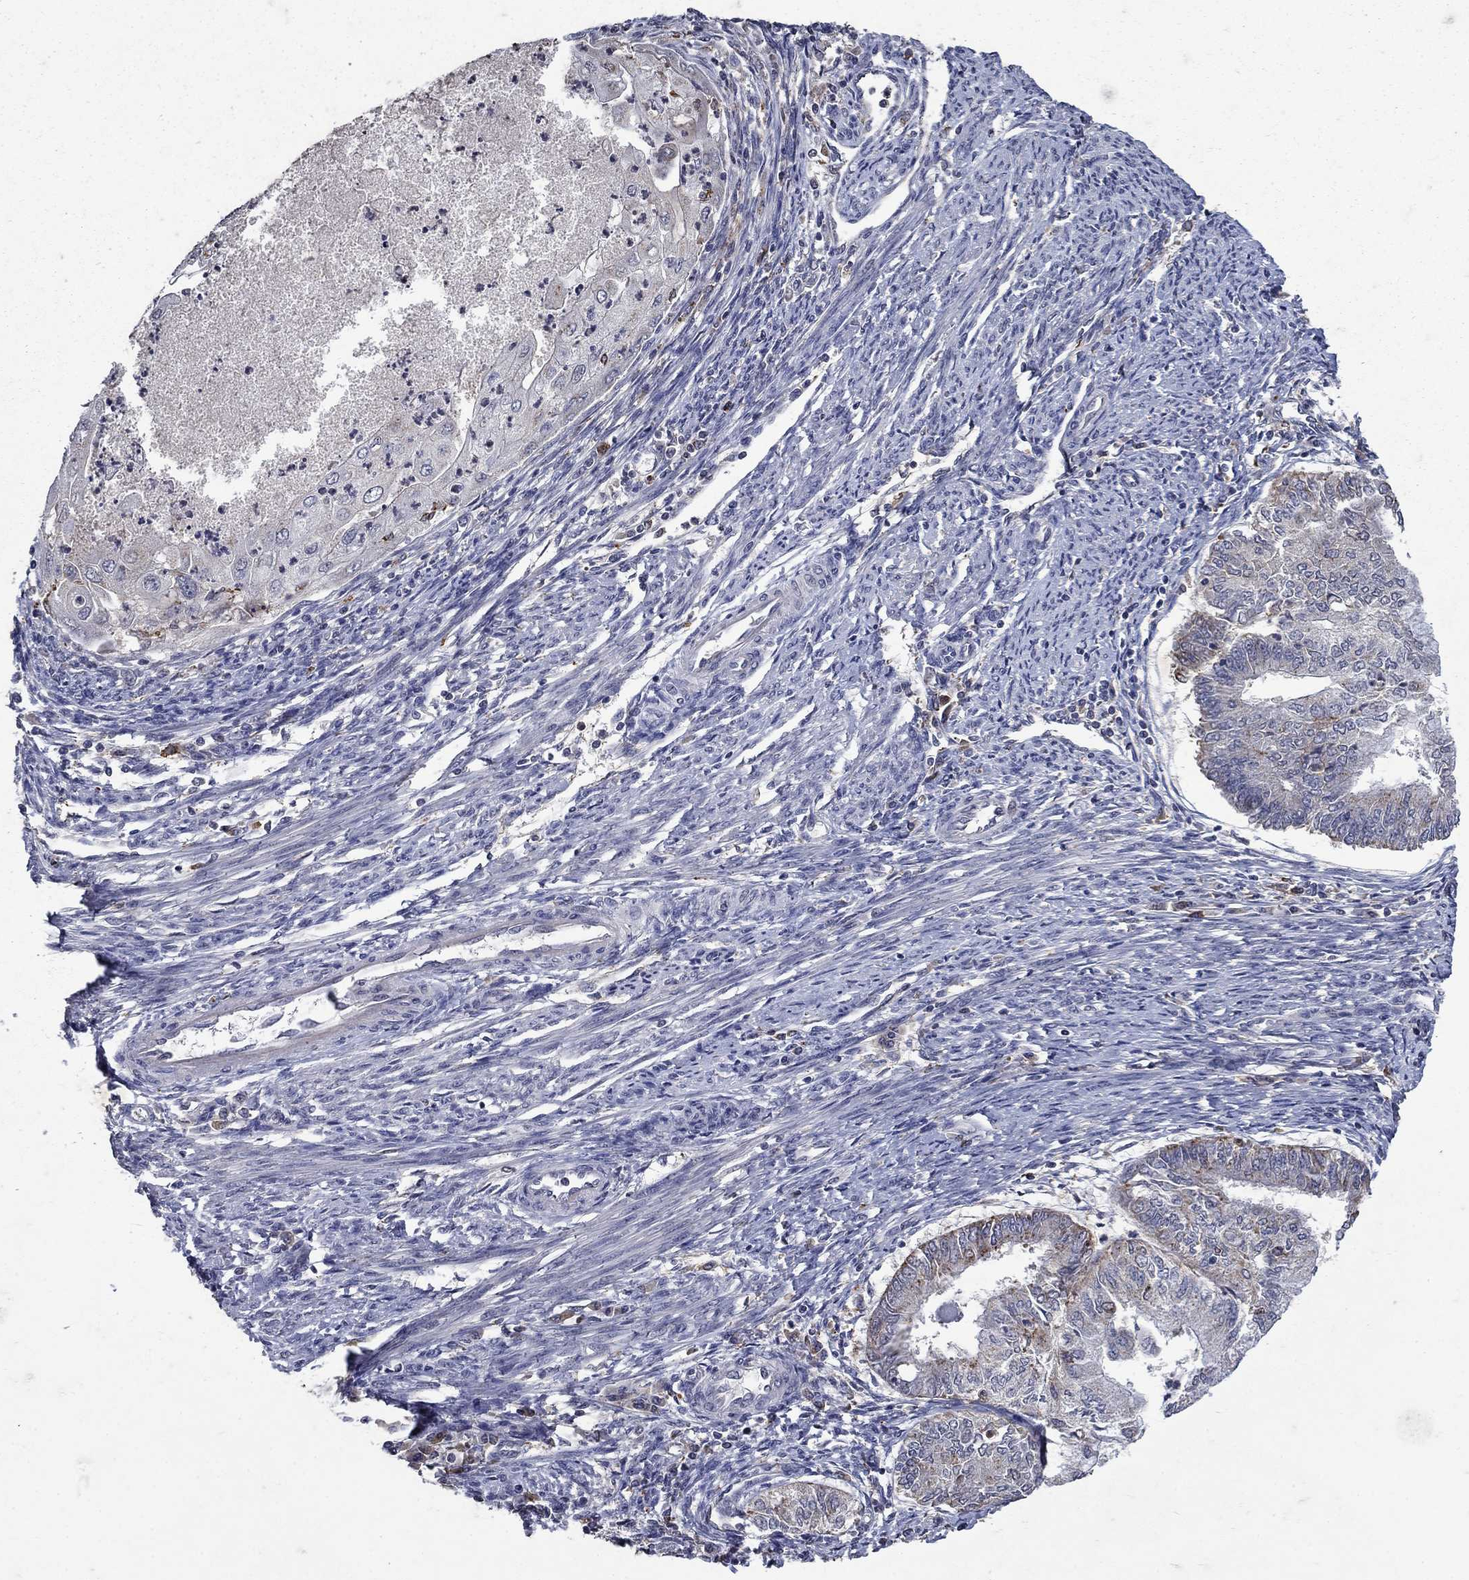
{"staining": {"intensity": "negative", "quantity": "none", "location": "none"}, "tissue": "endometrial cancer", "cell_type": "Tumor cells", "image_type": "cancer", "snomed": [{"axis": "morphology", "description": "Adenocarcinoma, NOS"}, {"axis": "topography", "description": "Endometrium"}], "caption": "Protein analysis of endometrial cancer reveals no significant staining in tumor cells.", "gene": "NPC2", "patient": {"sex": "female", "age": 59}}